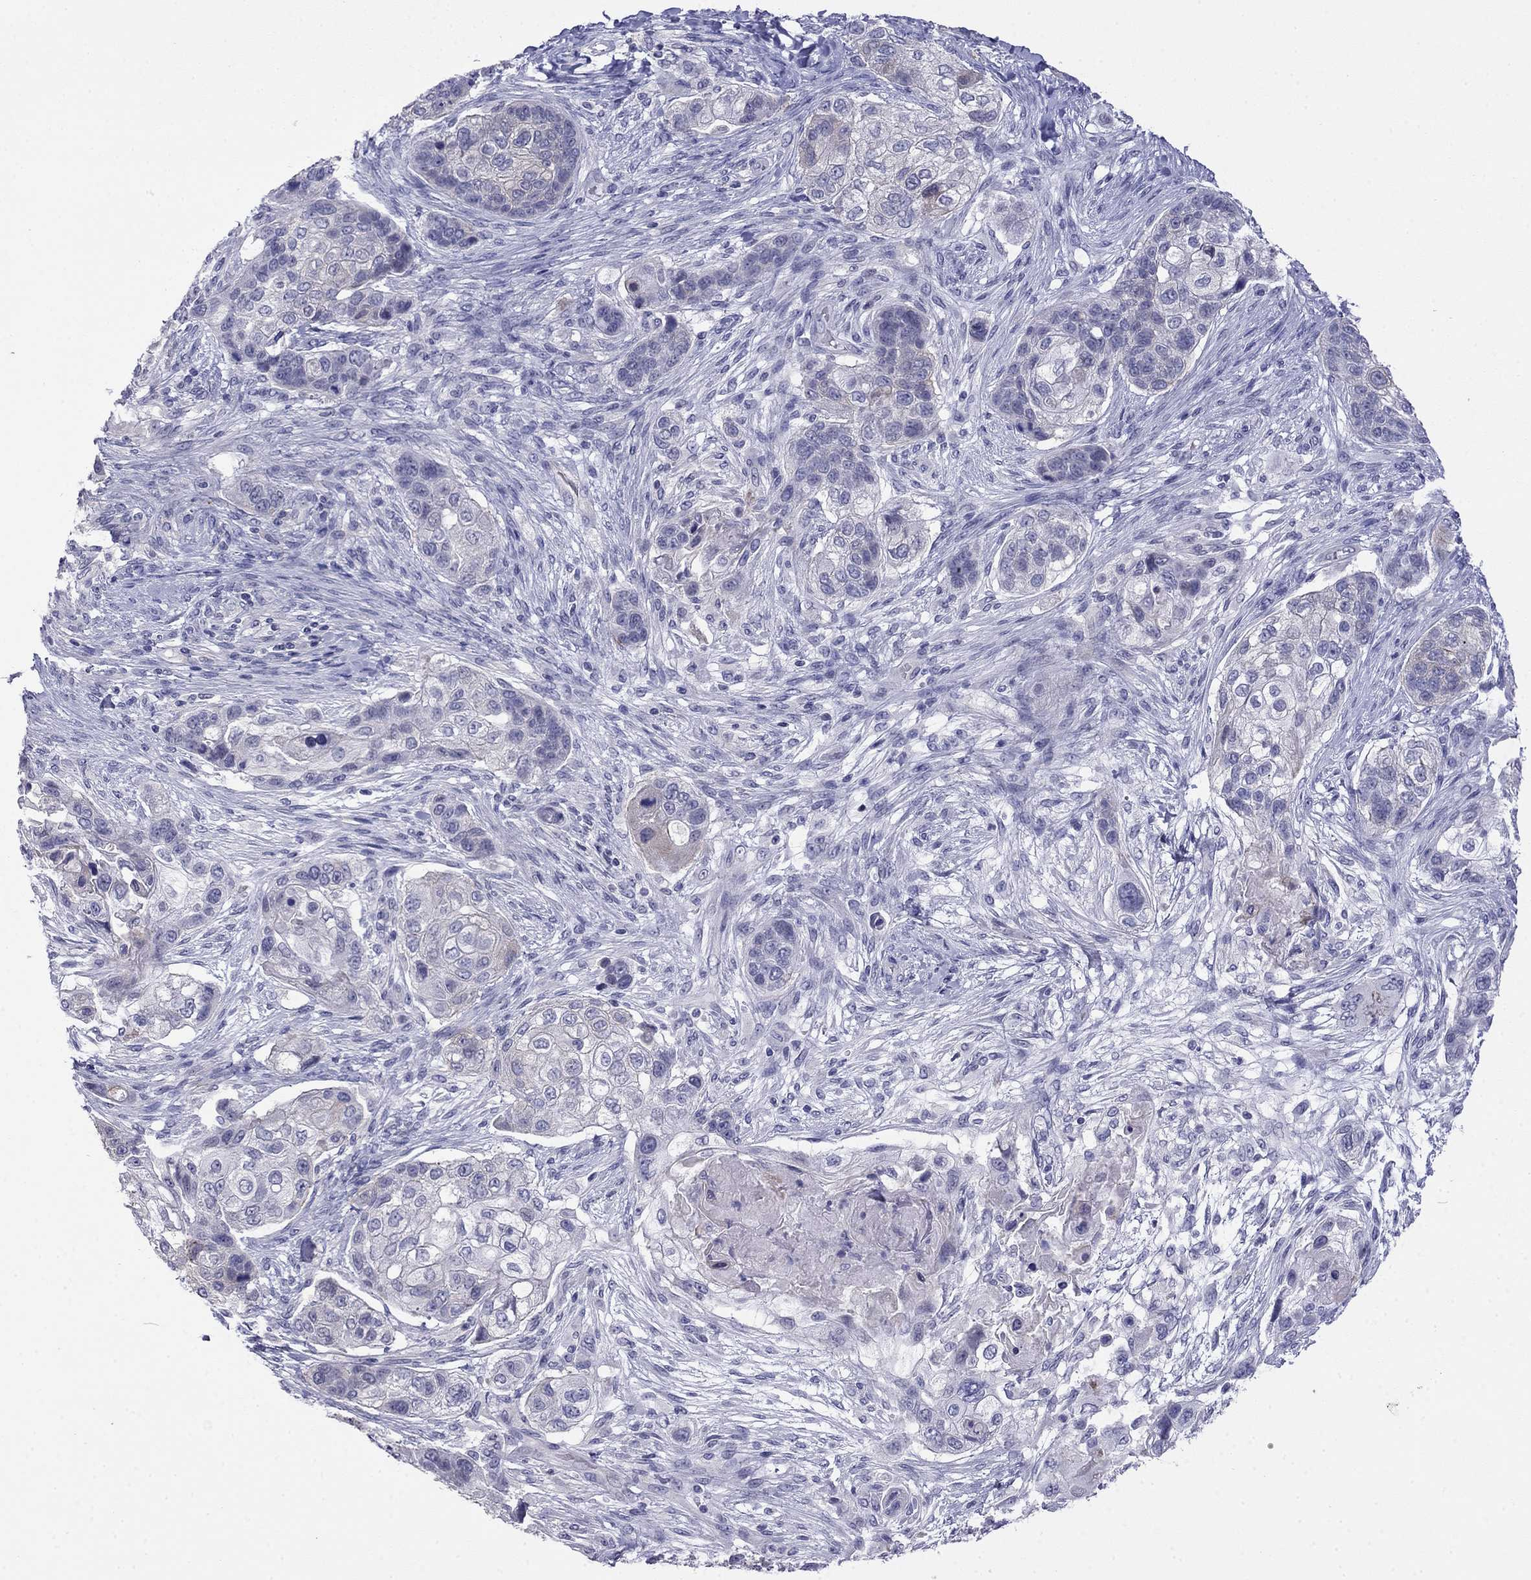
{"staining": {"intensity": "negative", "quantity": "none", "location": "none"}, "tissue": "lung cancer", "cell_type": "Tumor cells", "image_type": "cancer", "snomed": [{"axis": "morphology", "description": "Squamous cell carcinoma, NOS"}, {"axis": "topography", "description": "Lung"}], "caption": "Tumor cells show no significant expression in lung cancer (squamous cell carcinoma).", "gene": "PRR18", "patient": {"sex": "male", "age": 69}}